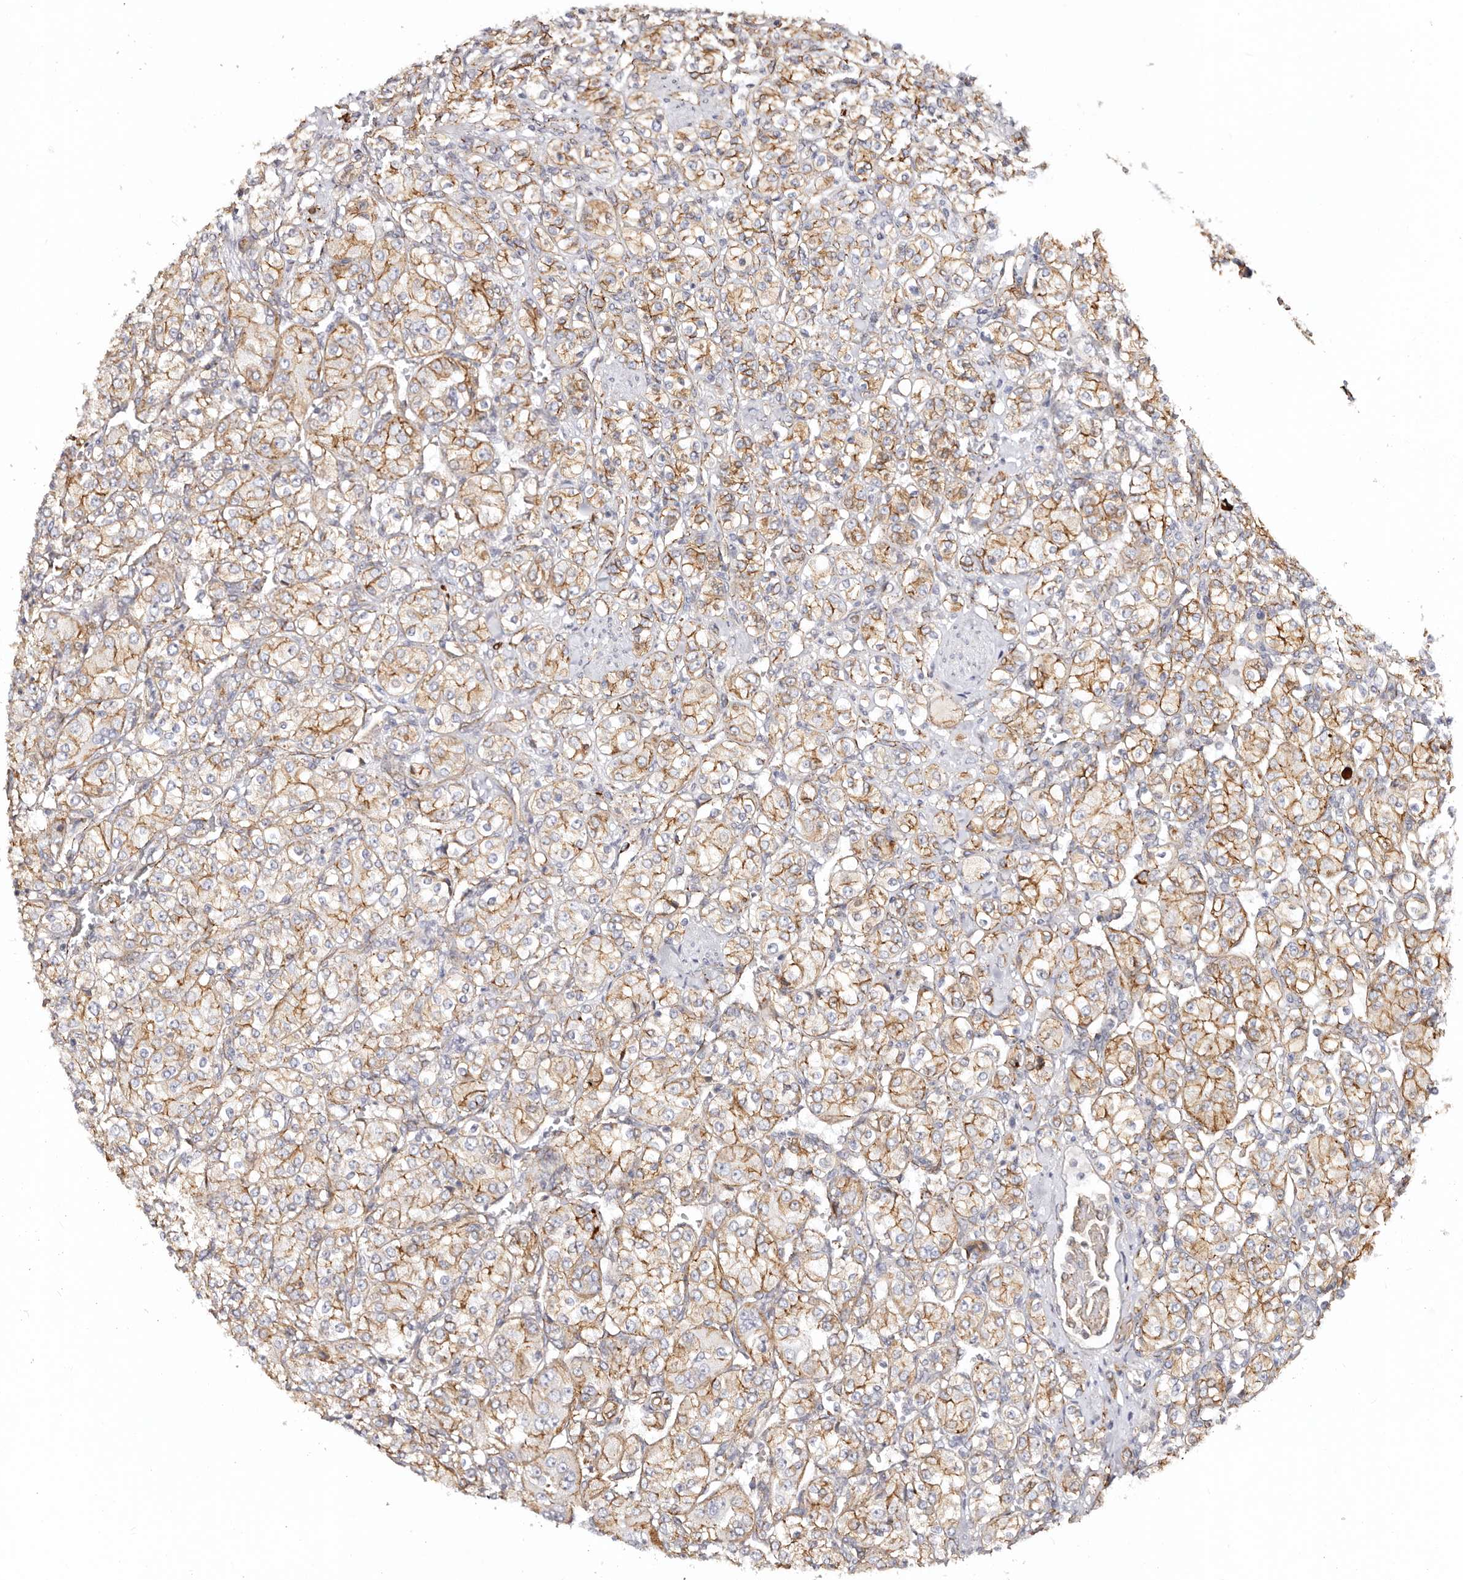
{"staining": {"intensity": "moderate", "quantity": ">75%", "location": "cytoplasmic/membranous"}, "tissue": "renal cancer", "cell_type": "Tumor cells", "image_type": "cancer", "snomed": [{"axis": "morphology", "description": "Adenocarcinoma, NOS"}, {"axis": "topography", "description": "Kidney"}], "caption": "Protein expression analysis of human adenocarcinoma (renal) reveals moderate cytoplasmic/membranous expression in approximately >75% of tumor cells.", "gene": "CTNNB1", "patient": {"sex": "male", "age": 77}}